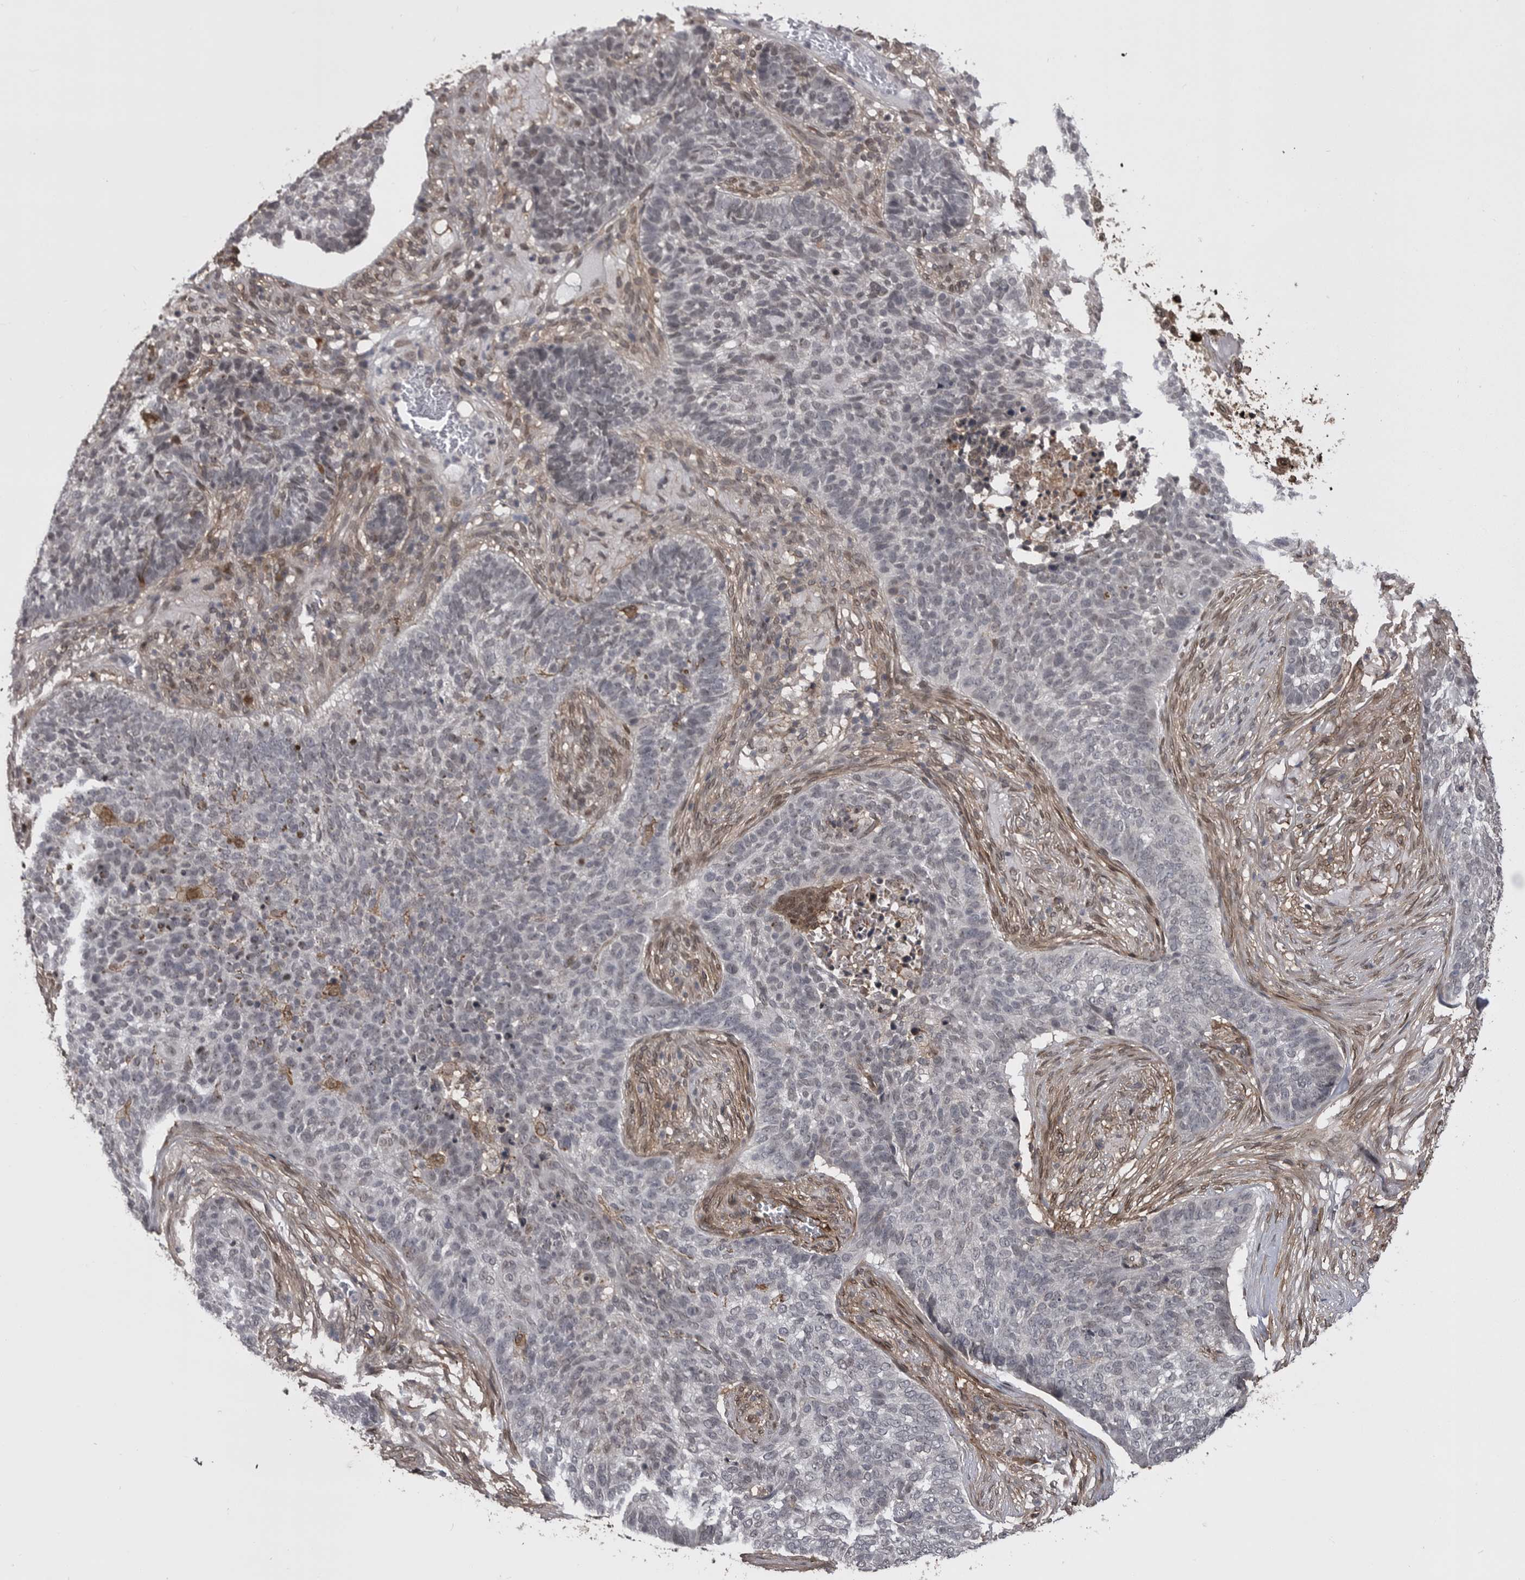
{"staining": {"intensity": "negative", "quantity": "none", "location": "none"}, "tissue": "skin cancer", "cell_type": "Tumor cells", "image_type": "cancer", "snomed": [{"axis": "morphology", "description": "Basal cell carcinoma"}, {"axis": "topography", "description": "Skin"}], "caption": "Tumor cells are negative for brown protein staining in skin cancer. (Stains: DAB (3,3'-diaminobenzidine) IHC with hematoxylin counter stain, Microscopy: brightfield microscopy at high magnification).", "gene": "ABL1", "patient": {"sex": "male", "age": 85}}